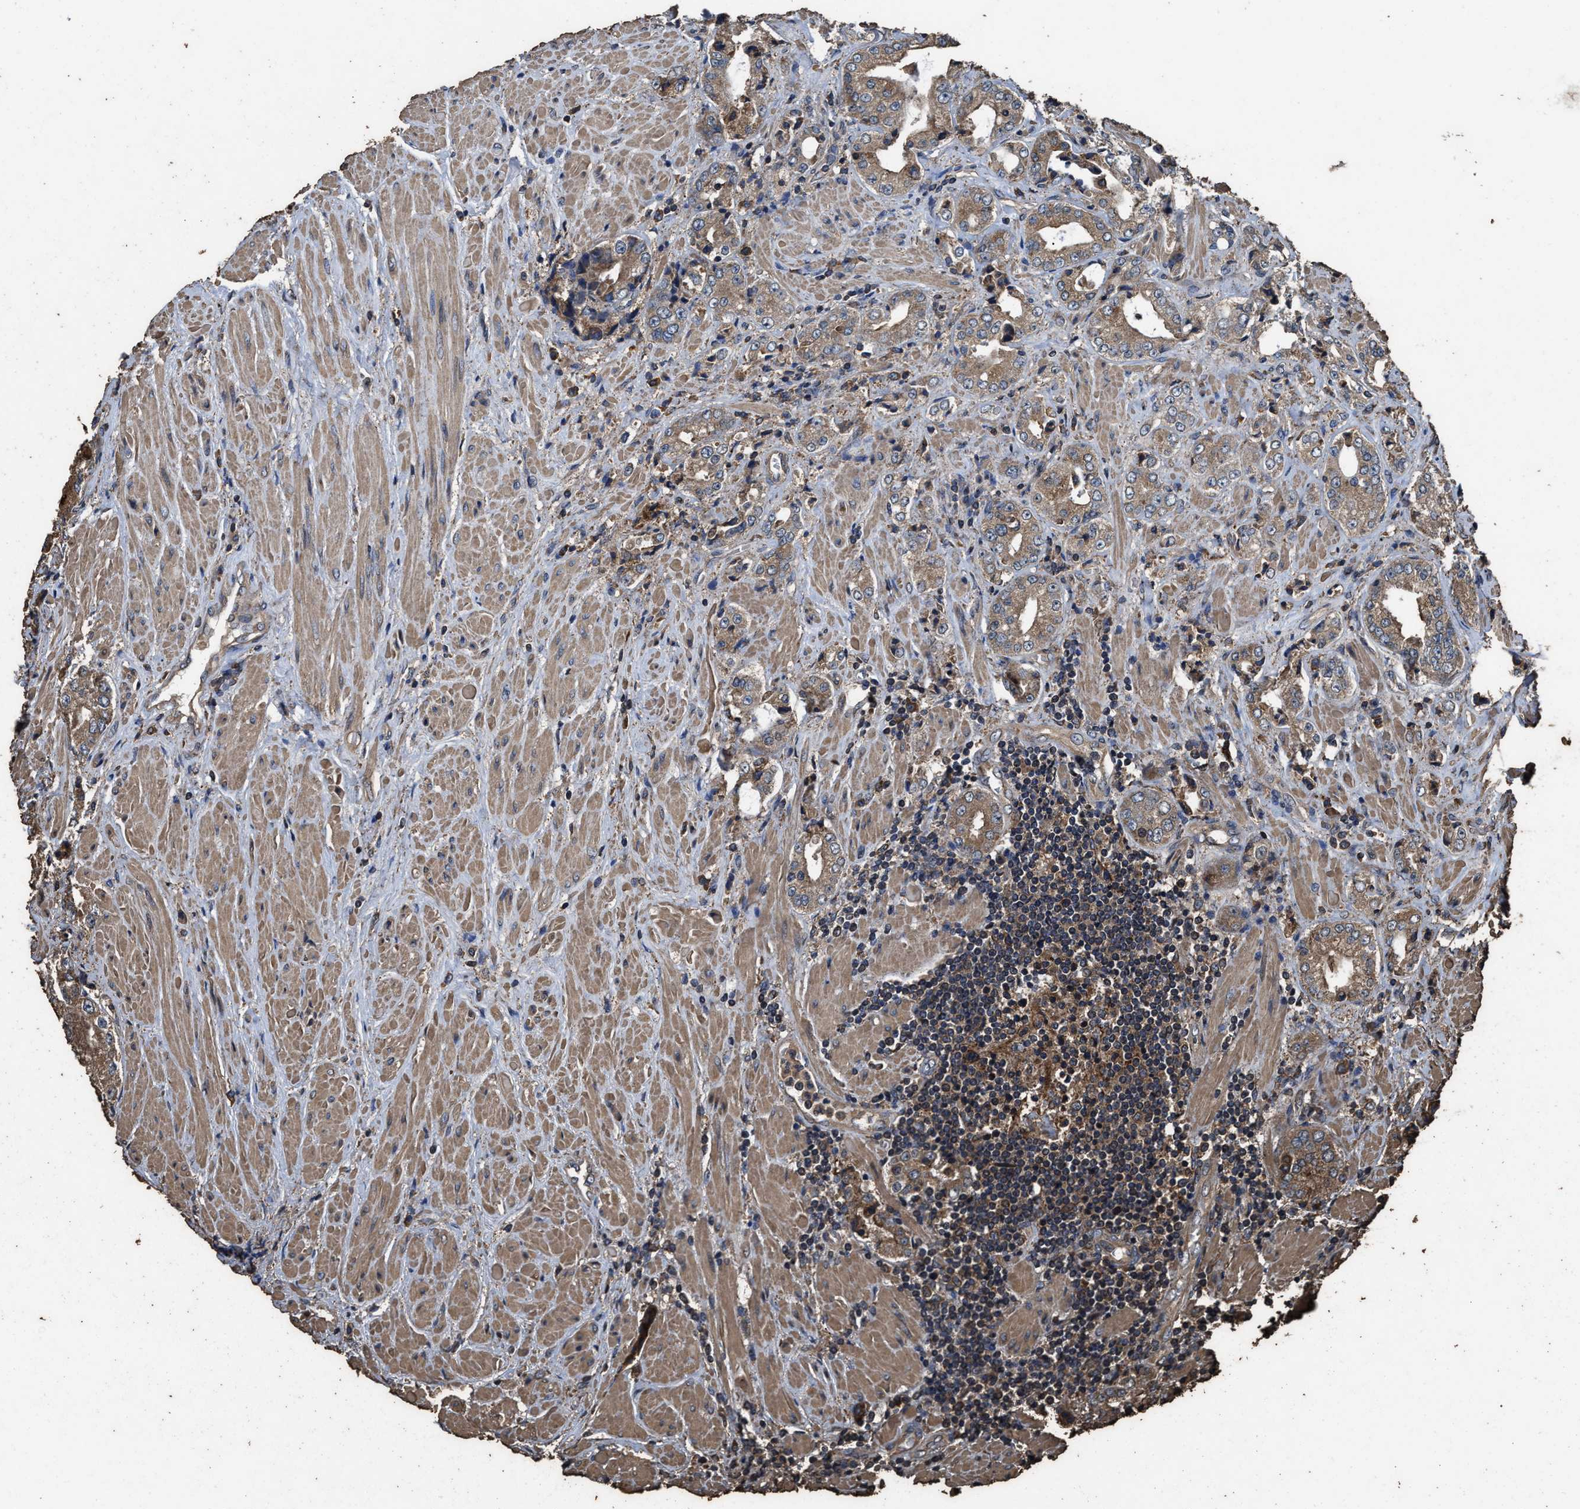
{"staining": {"intensity": "moderate", "quantity": ">75%", "location": "cytoplasmic/membranous"}, "tissue": "prostate cancer", "cell_type": "Tumor cells", "image_type": "cancer", "snomed": [{"axis": "morphology", "description": "Adenocarcinoma, High grade"}, {"axis": "topography", "description": "Prostate"}], "caption": "High-power microscopy captured an immunohistochemistry (IHC) image of prostate cancer (high-grade adenocarcinoma), revealing moderate cytoplasmic/membranous expression in about >75% of tumor cells.", "gene": "ZMYND19", "patient": {"sex": "male", "age": 61}}